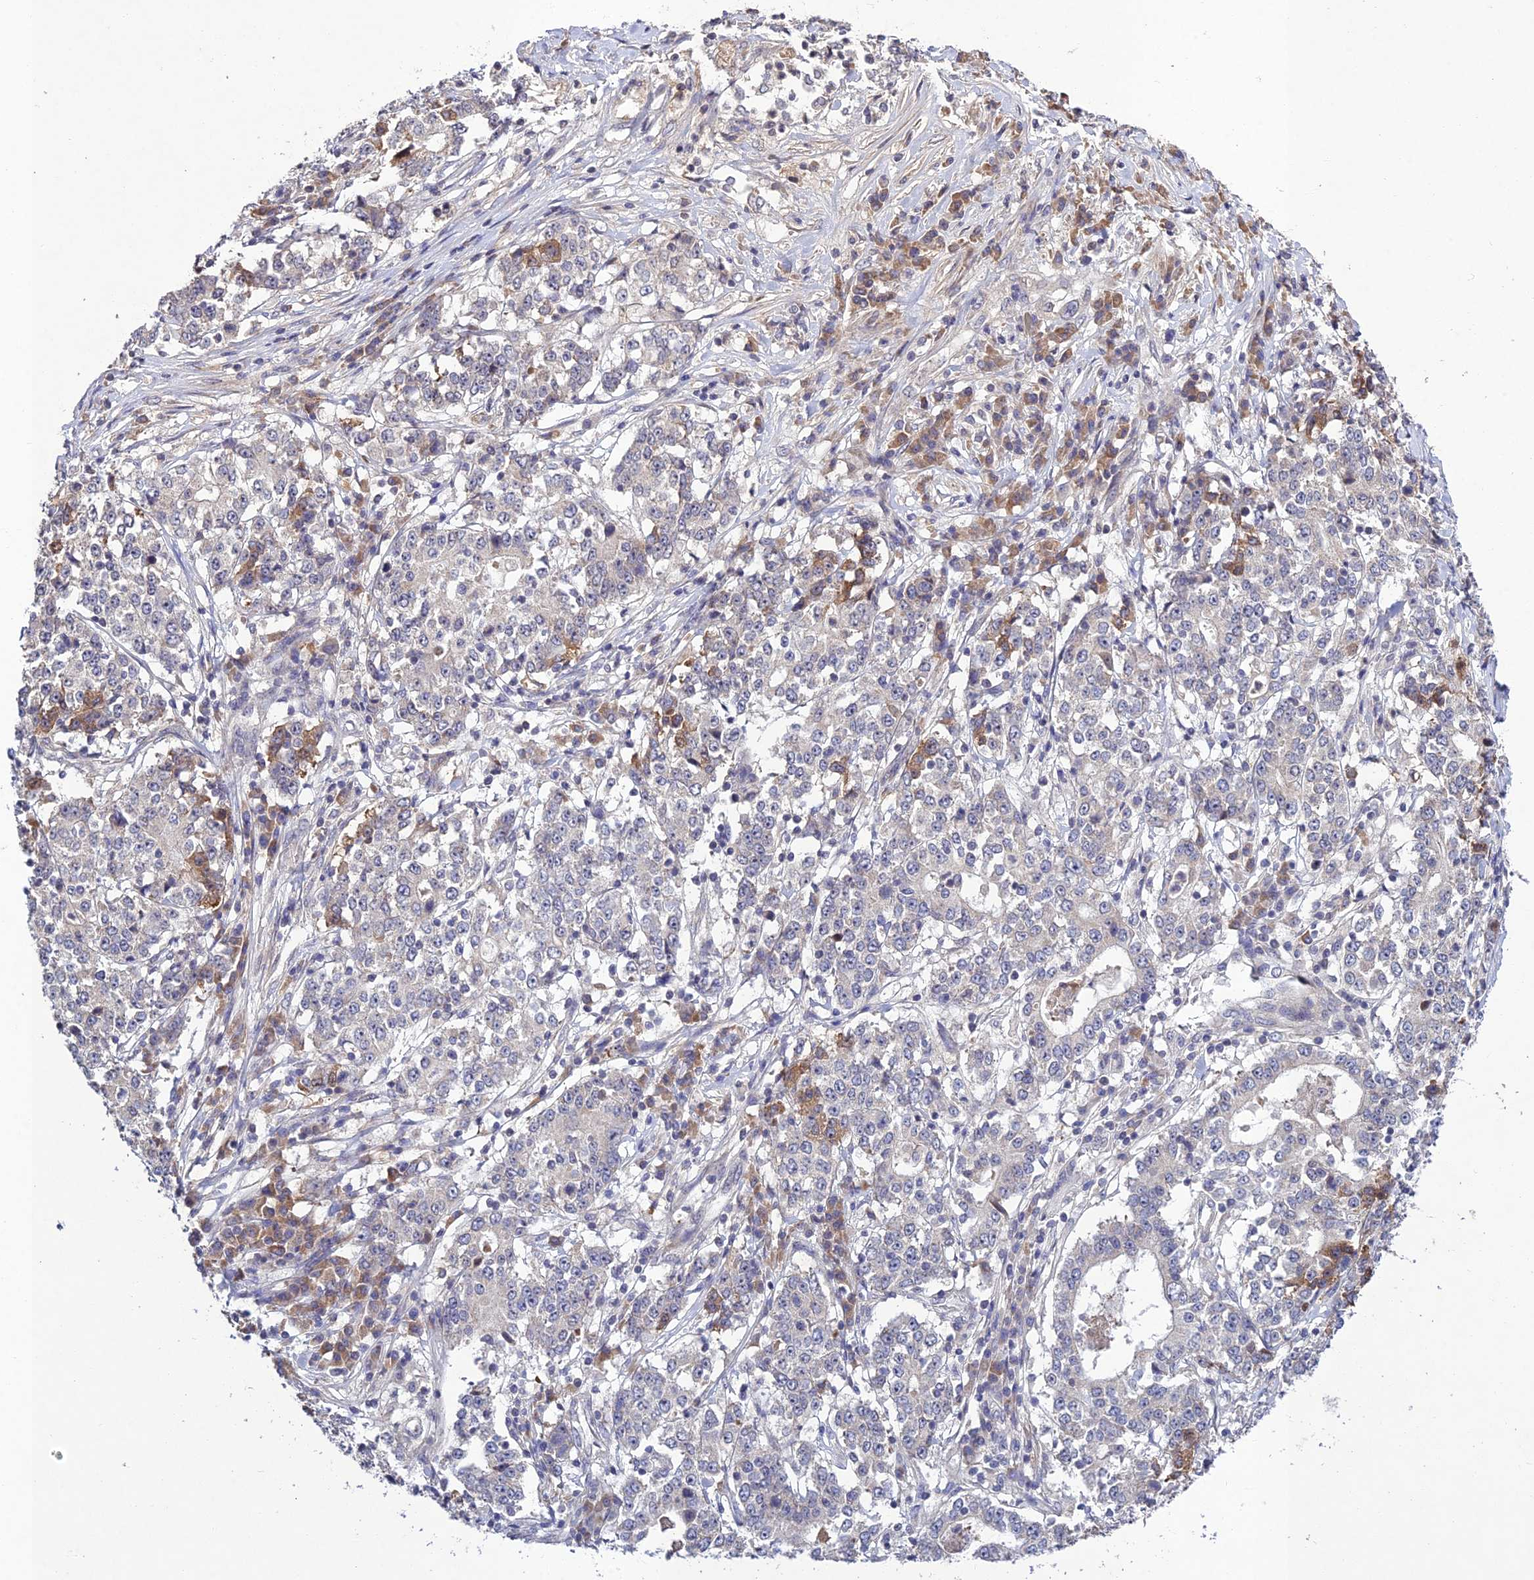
{"staining": {"intensity": "negative", "quantity": "none", "location": "none"}, "tissue": "stomach cancer", "cell_type": "Tumor cells", "image_type": "cancer", "snomed": [{"axis": "morphology", "description": "Adenocarcinoma, NOS"}, {"axis": "topography", "description": "Stomach"}], "caption": "IHC histopathology image of neoplastic tissue: human stomach cancer stained with DAB shows no significant protein positivity in tumor cells.", "gene": "CHST5", "patient": {"sex": "male", "age": 59}}